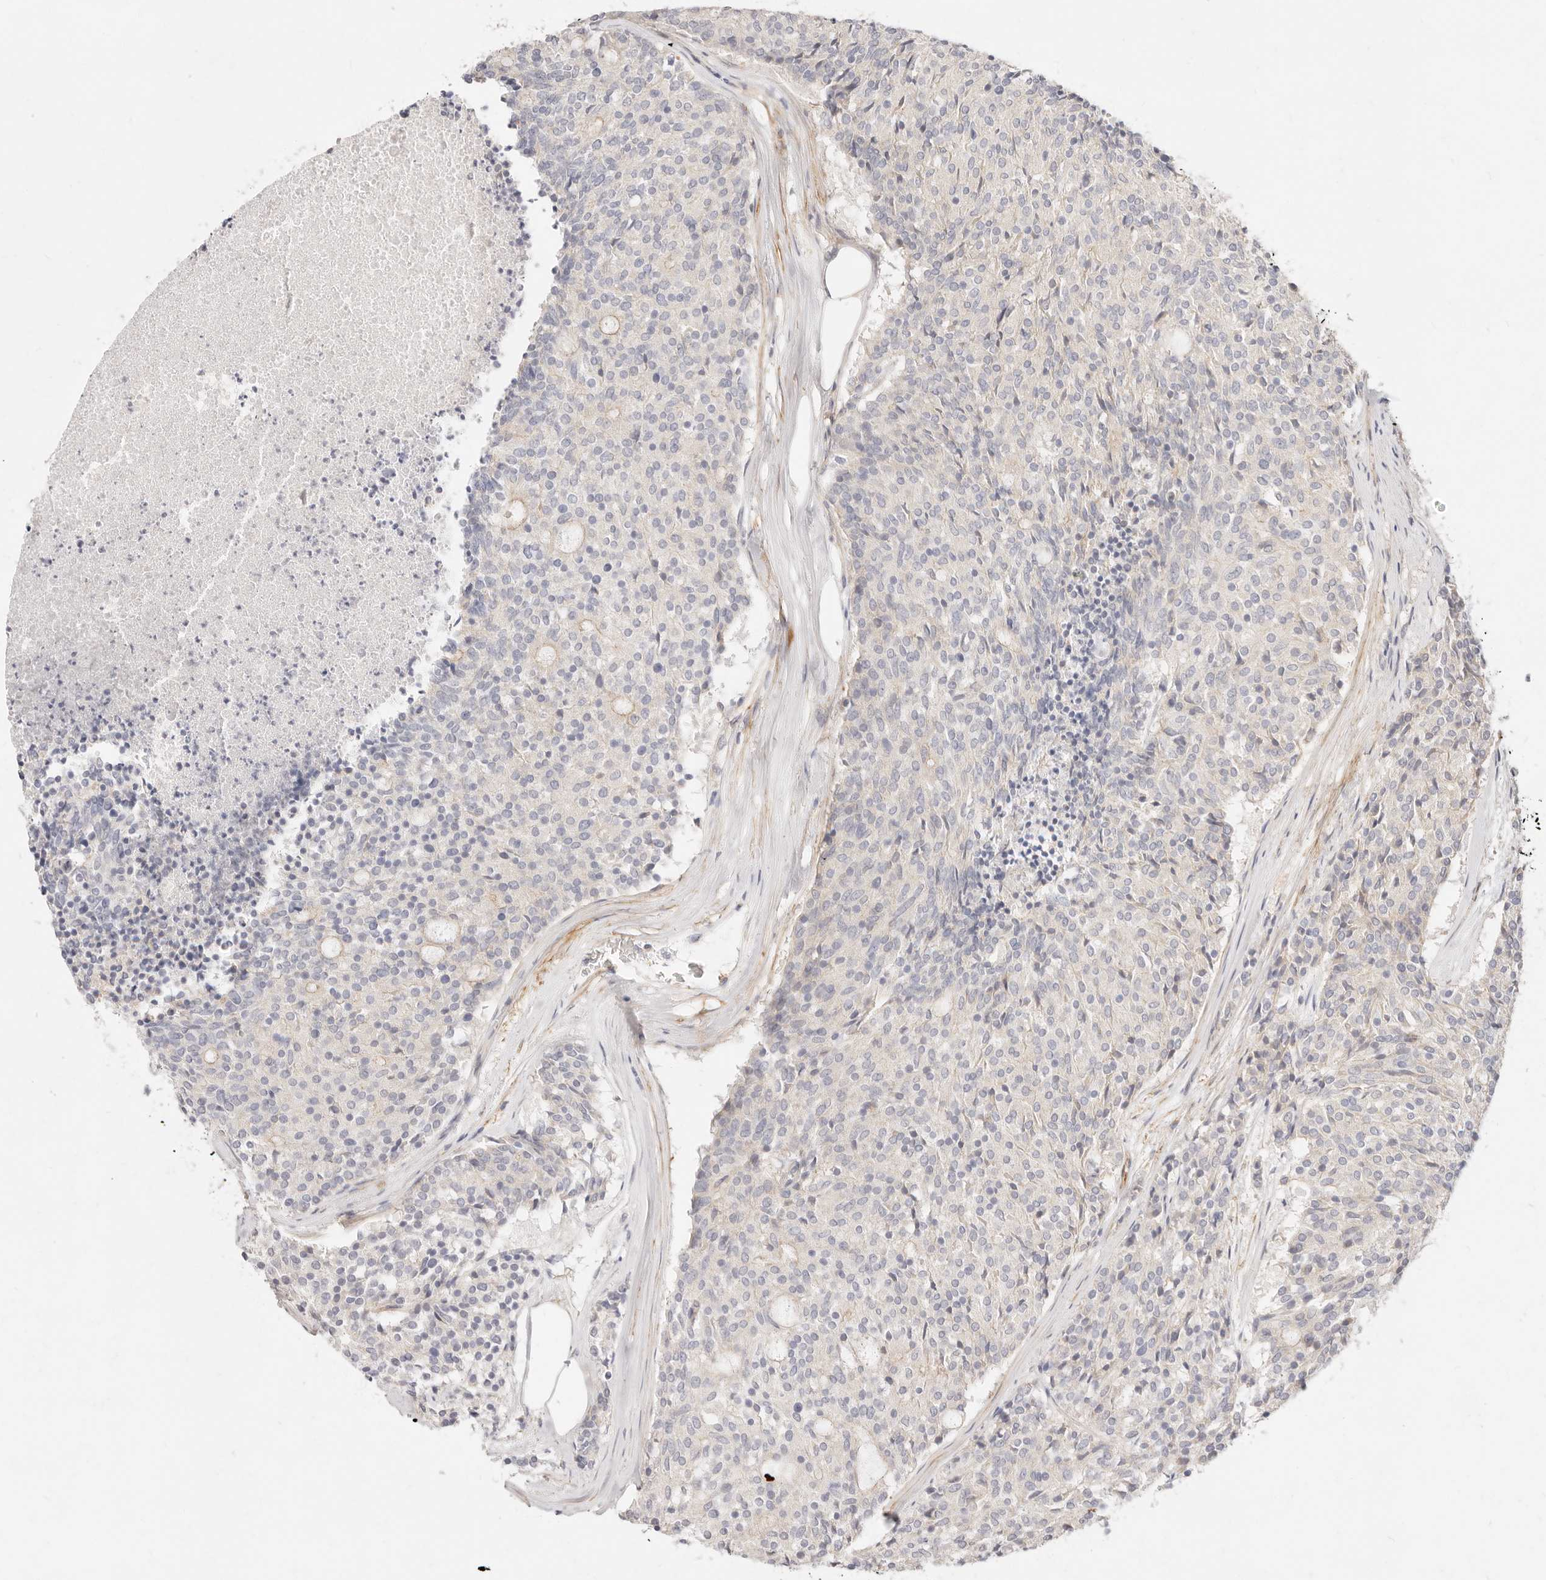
{"staining": {"intensity": "negative", "quantity": "none", "location": "none"}, "tissue": "carcinoid", "cell_type": "Tumor cells", "image_type": "cancer", "snomed": [{"axis": "morphology", "description": "Carcinoid, malignant, NOS"}, {"axis": "topography", "description": "Pancreas"}], "caption": "Carcinoid stained for a protein using immunohistochemistry (IHC) shows no positivity tumor cells.", "gene": "UBXN10", "patient": {"sex": "female", "age": 54}}